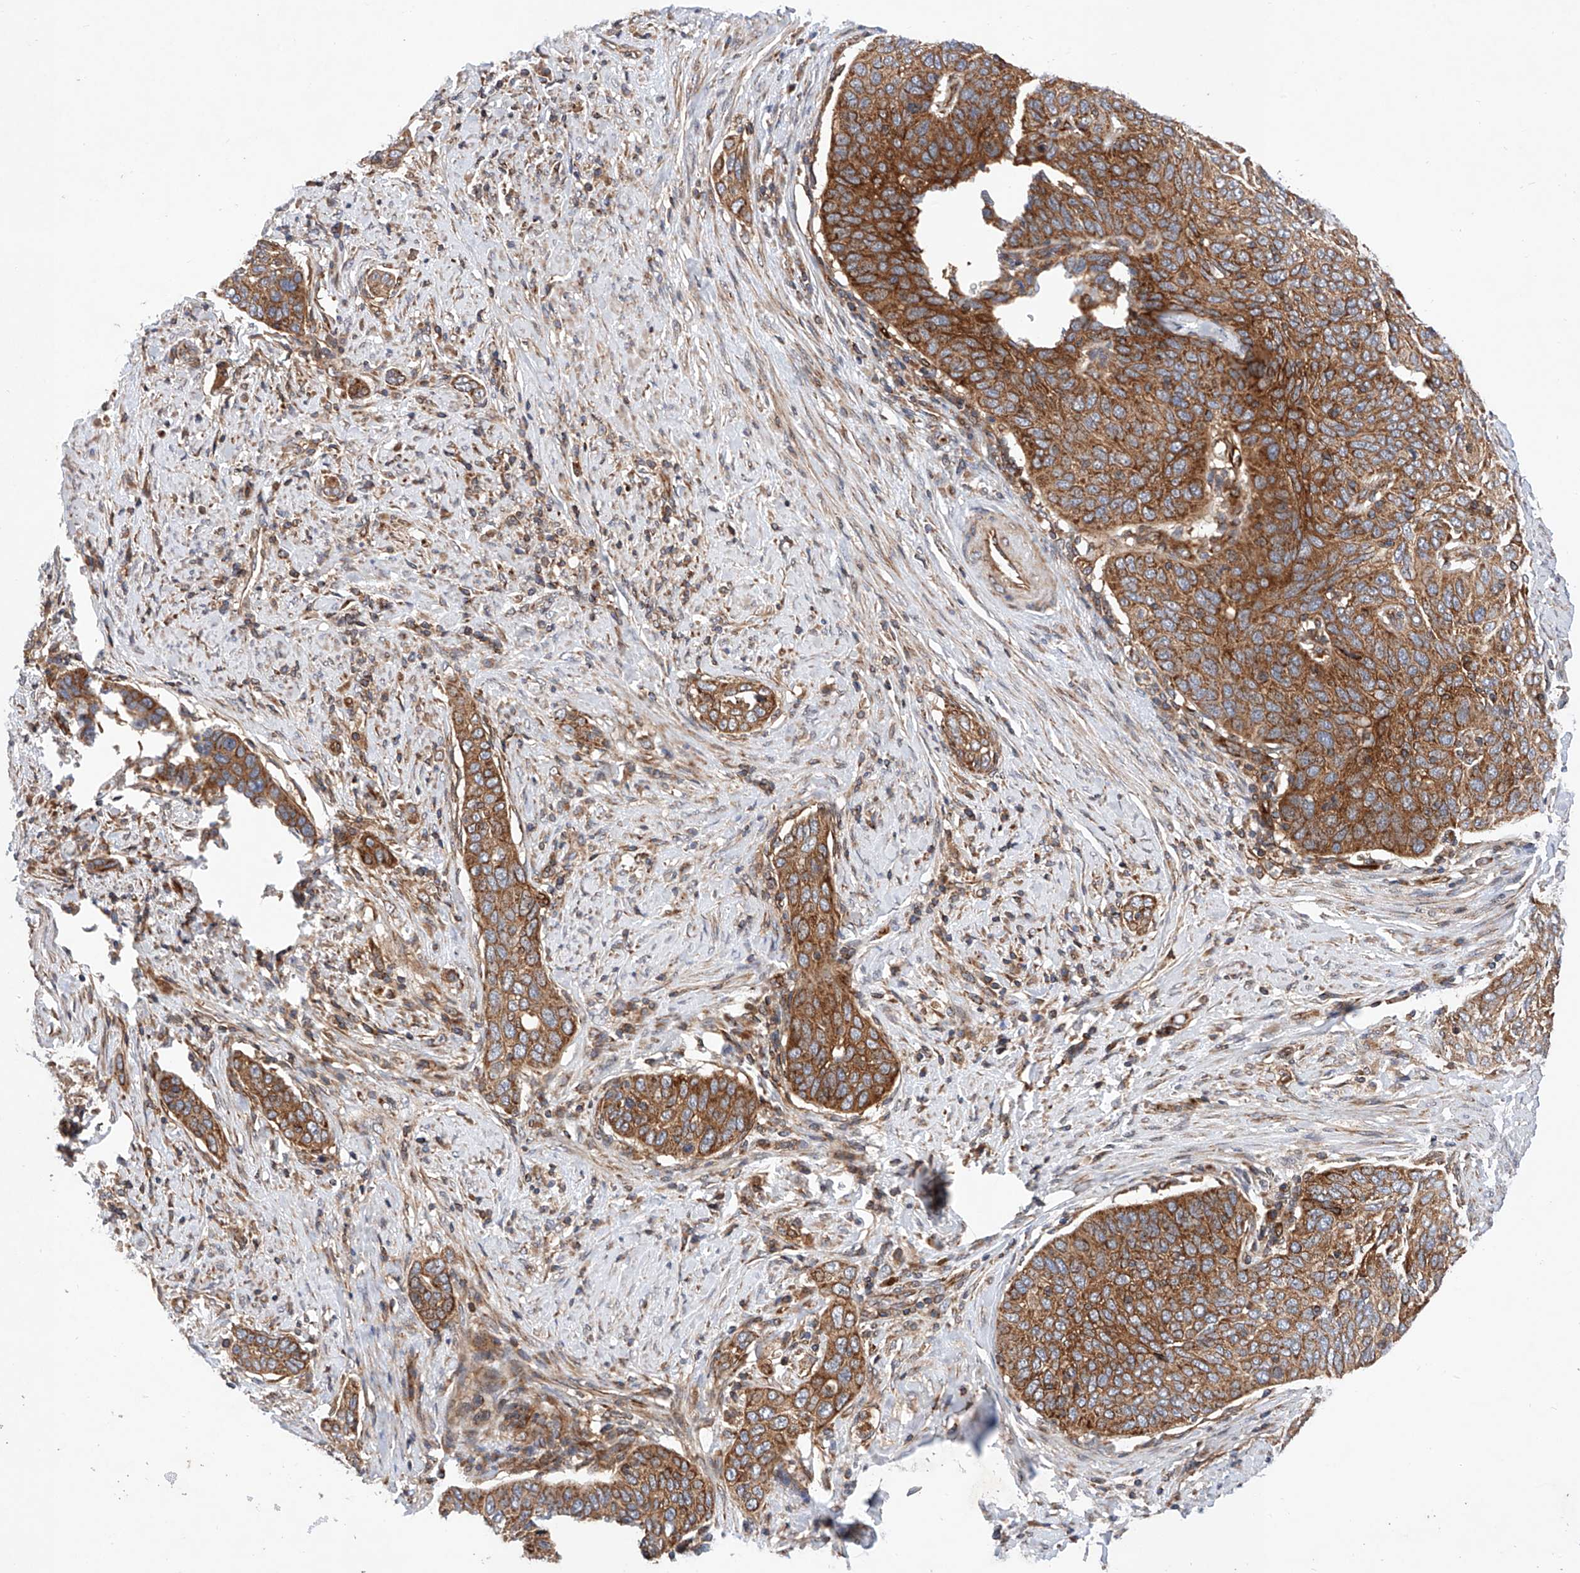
{"staining": {"intensity": "moderate", "quantity": ">75%", "location": "cytoplasmic/membranous"}, "tissue": "cervical cancer", "cell_type": "Tumor cells", "image_type": "cancer", "snomed": [{"axis": "morphology", "description": "Squamous cell carcinoma, NOS"}, {"axis": "topography", "description": "Cervix"}], "caption": "A micrograph of cervical cancer stained for a protein shows moderate cytoplasmic/membranous brown staining in tumor cells. (DAB (3,3'-diaminobenzidine) IHC, brown staining for protein, blue staining for nuclei).", "gene": "NR1D1", "patient": {"sex": "female", "age": 60}}